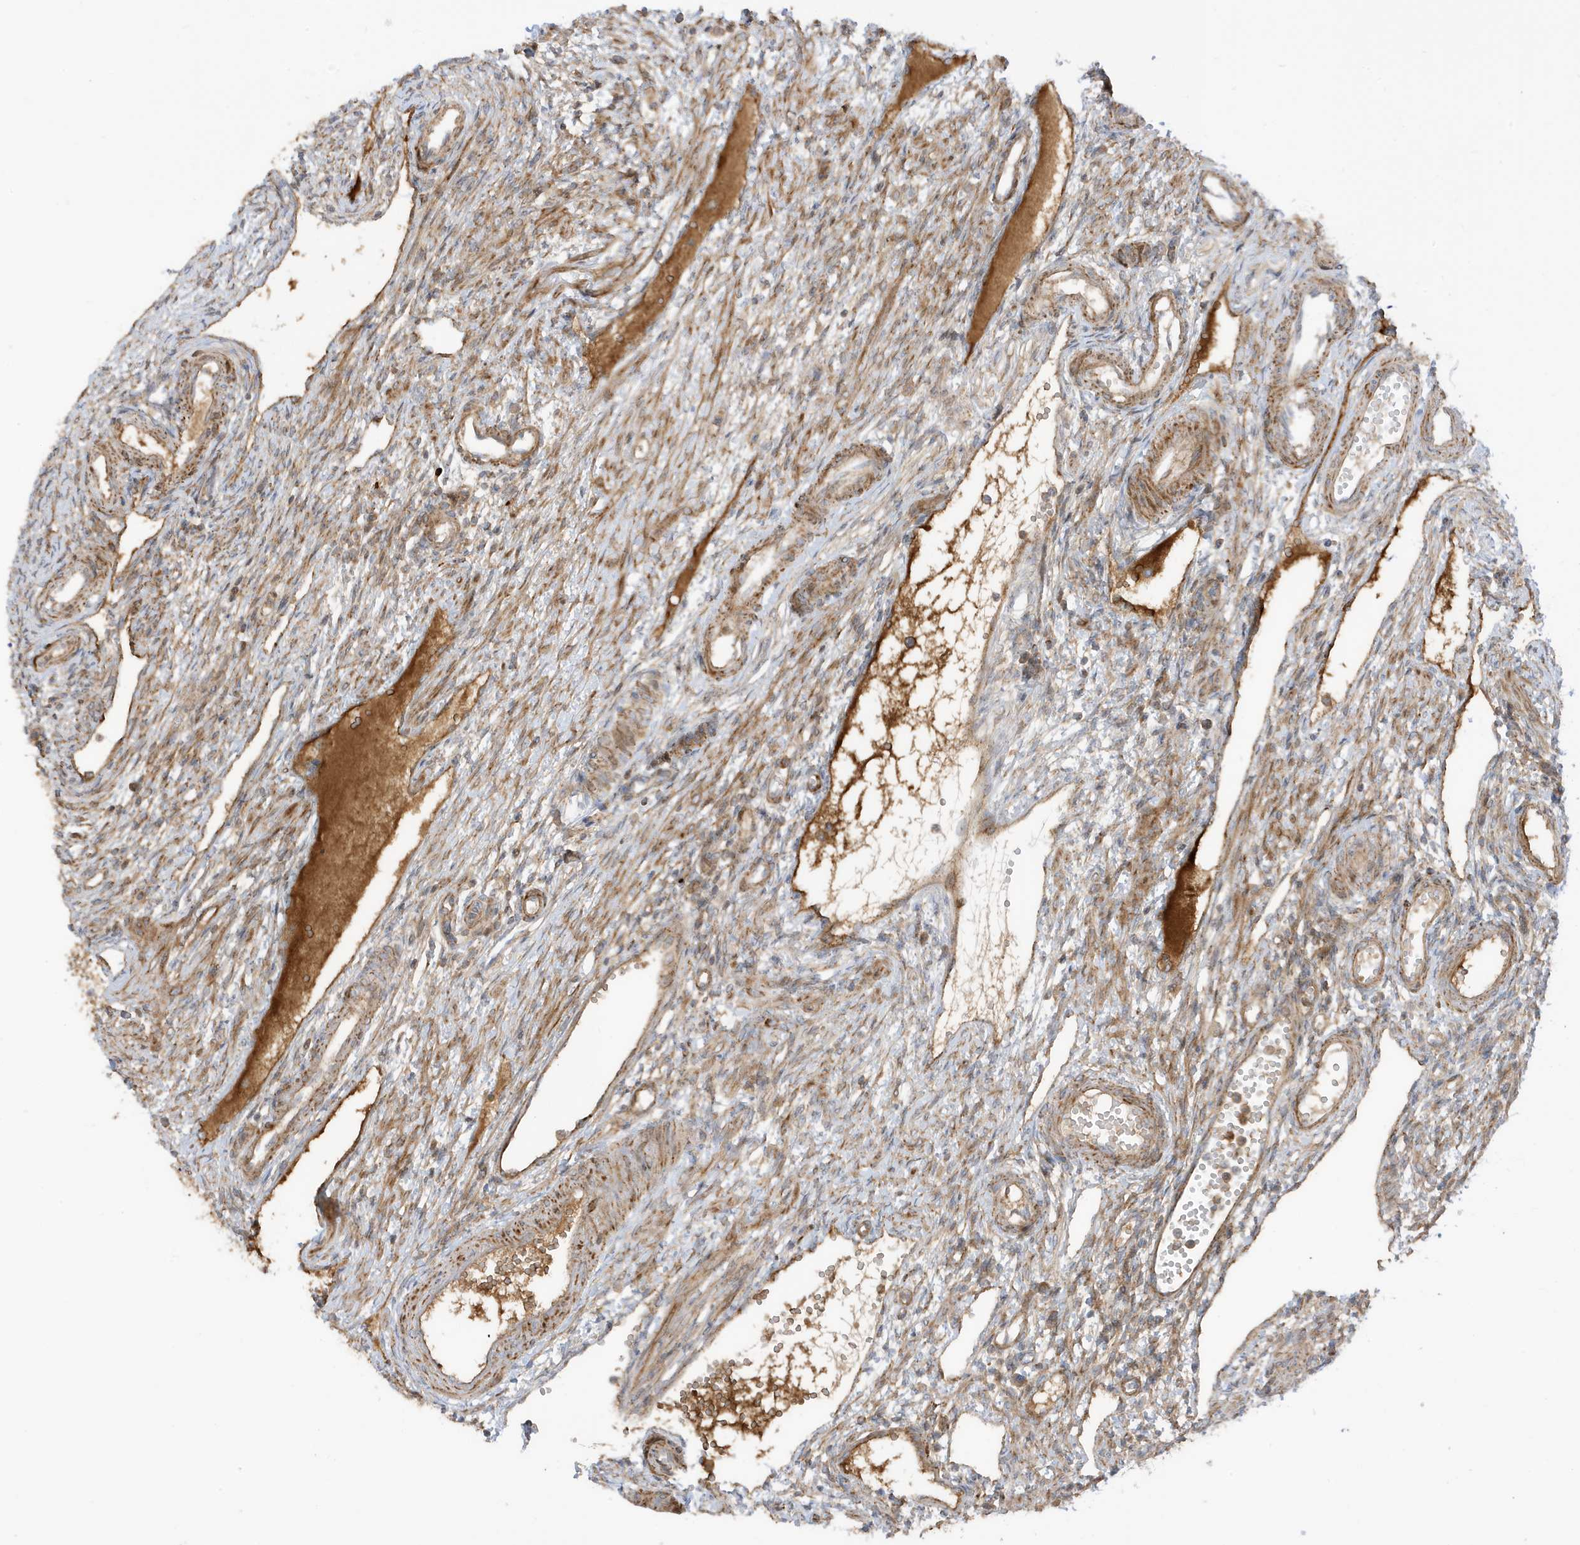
{"staining": {"intensity": "strong", "quantity": ">75%", "location": "cytoplasmic/membranous"}, "tissue": "ovary", "cell_type": "Follicle cells", "image_type": "normal", "snomed": [{"axis": "morphology", "description": "Normal tissue, NOS"}, {"axis": "morphology", "description": "Cyst, NOS"}, {"axis": "topography", "description": "Ovary"}], "caption": "Immunohistochemistry (DAB) staining of benign ovary exhibits strong cytoplasmic/membranous protein staining in about >75% of follicle cells.", "gene": "IFT57", "patient": {"sex": "female", "age": 33}}